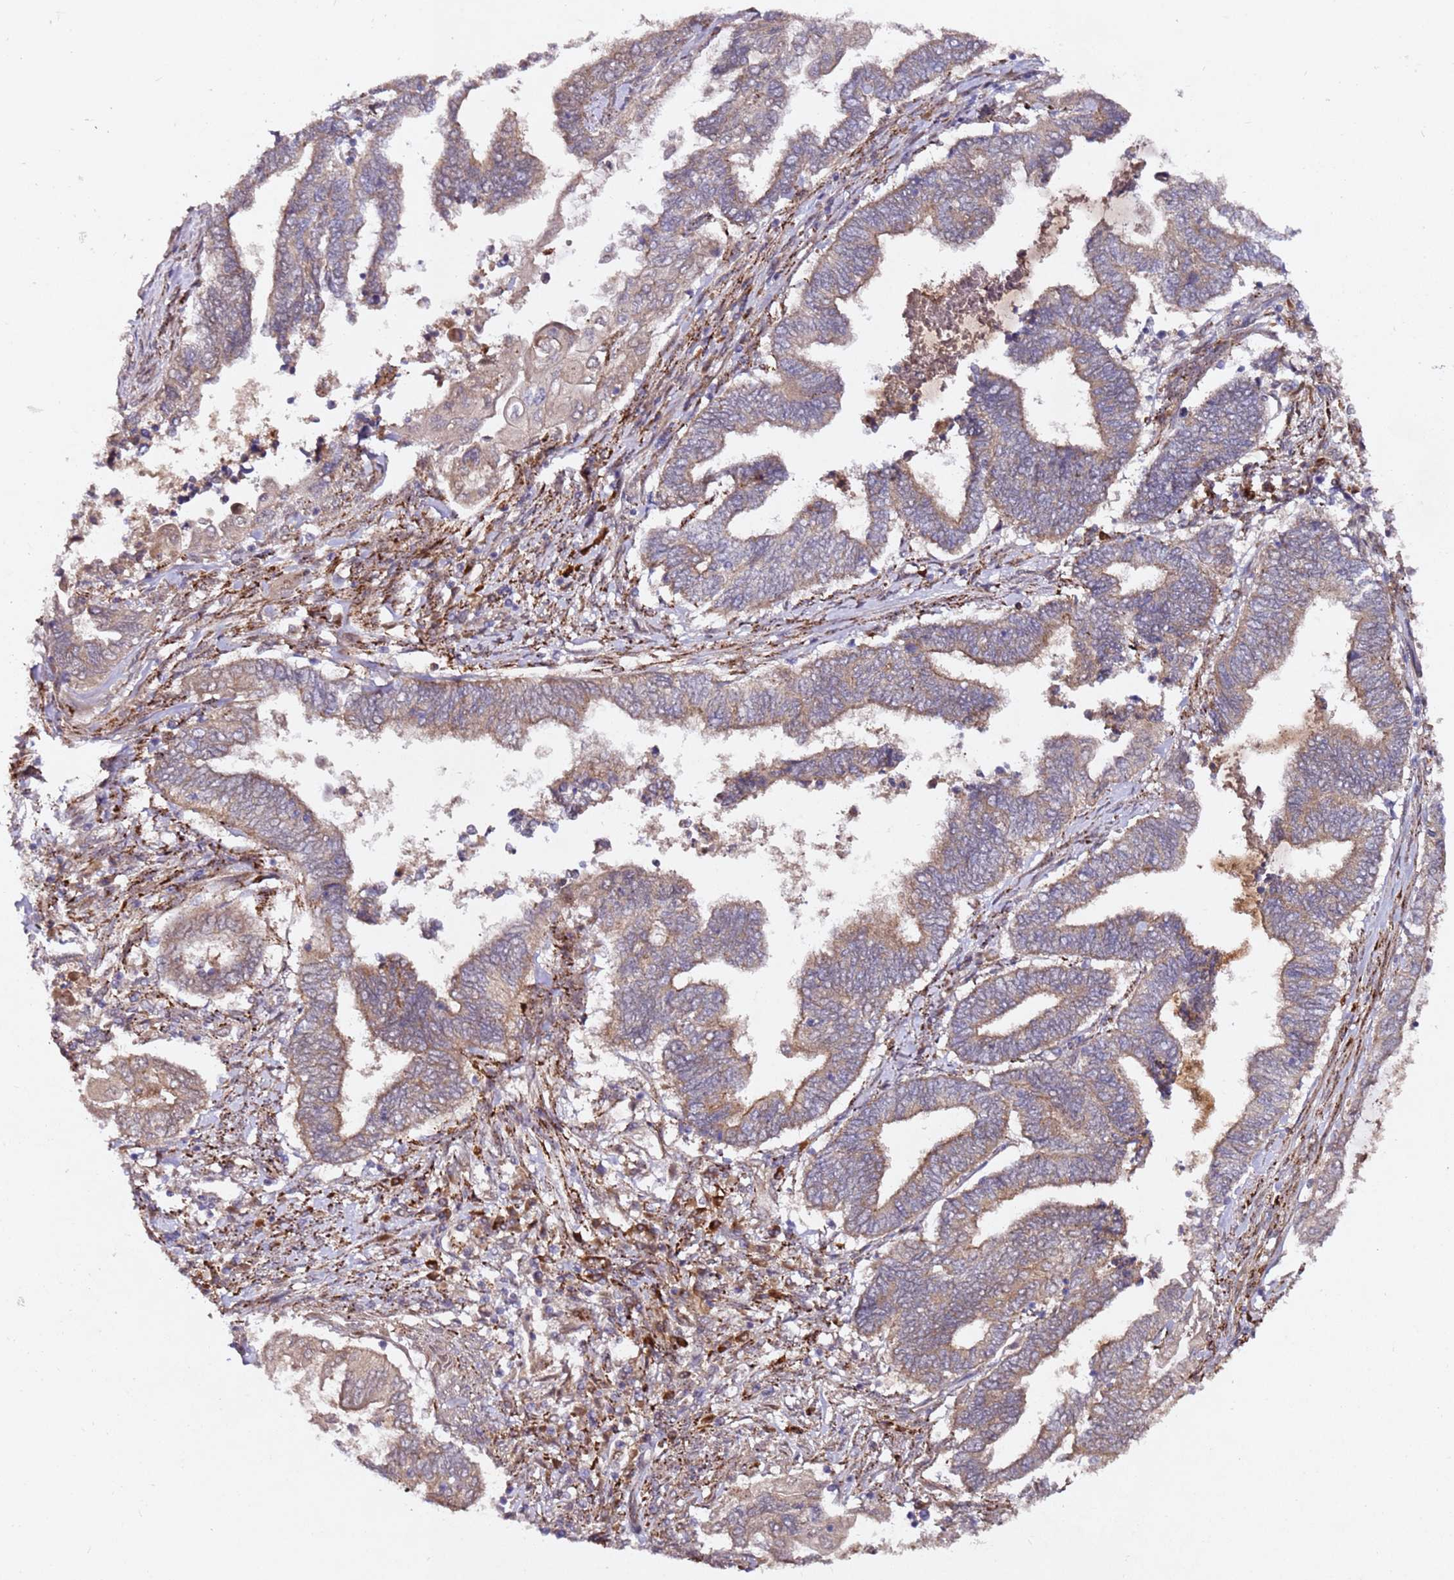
{"staining": {"intensity": "weak", "quantity": "25%-75%", "location": "cytoplasmic/membranous"}, "tissue": "endometrial cancer", "cell_type": "Tumor cells", "image_type": "cancer", "snomed": [{"axis": "morphology", "description": "Adenocarcinoma, NOS"}, {"axis": "topography", "description": "Uterus"}, {"axis": "topography", "description": "Endometrium"}], "caption": "This is a histology image of immunohistochemistry (IHC) staining of endometrial adenocarcinoma, which shows weak positivity in the cytoplasmic/membranous of tumor cells.", "gene": "ALG11", "patient": {"sex": "female", "age": 70}}